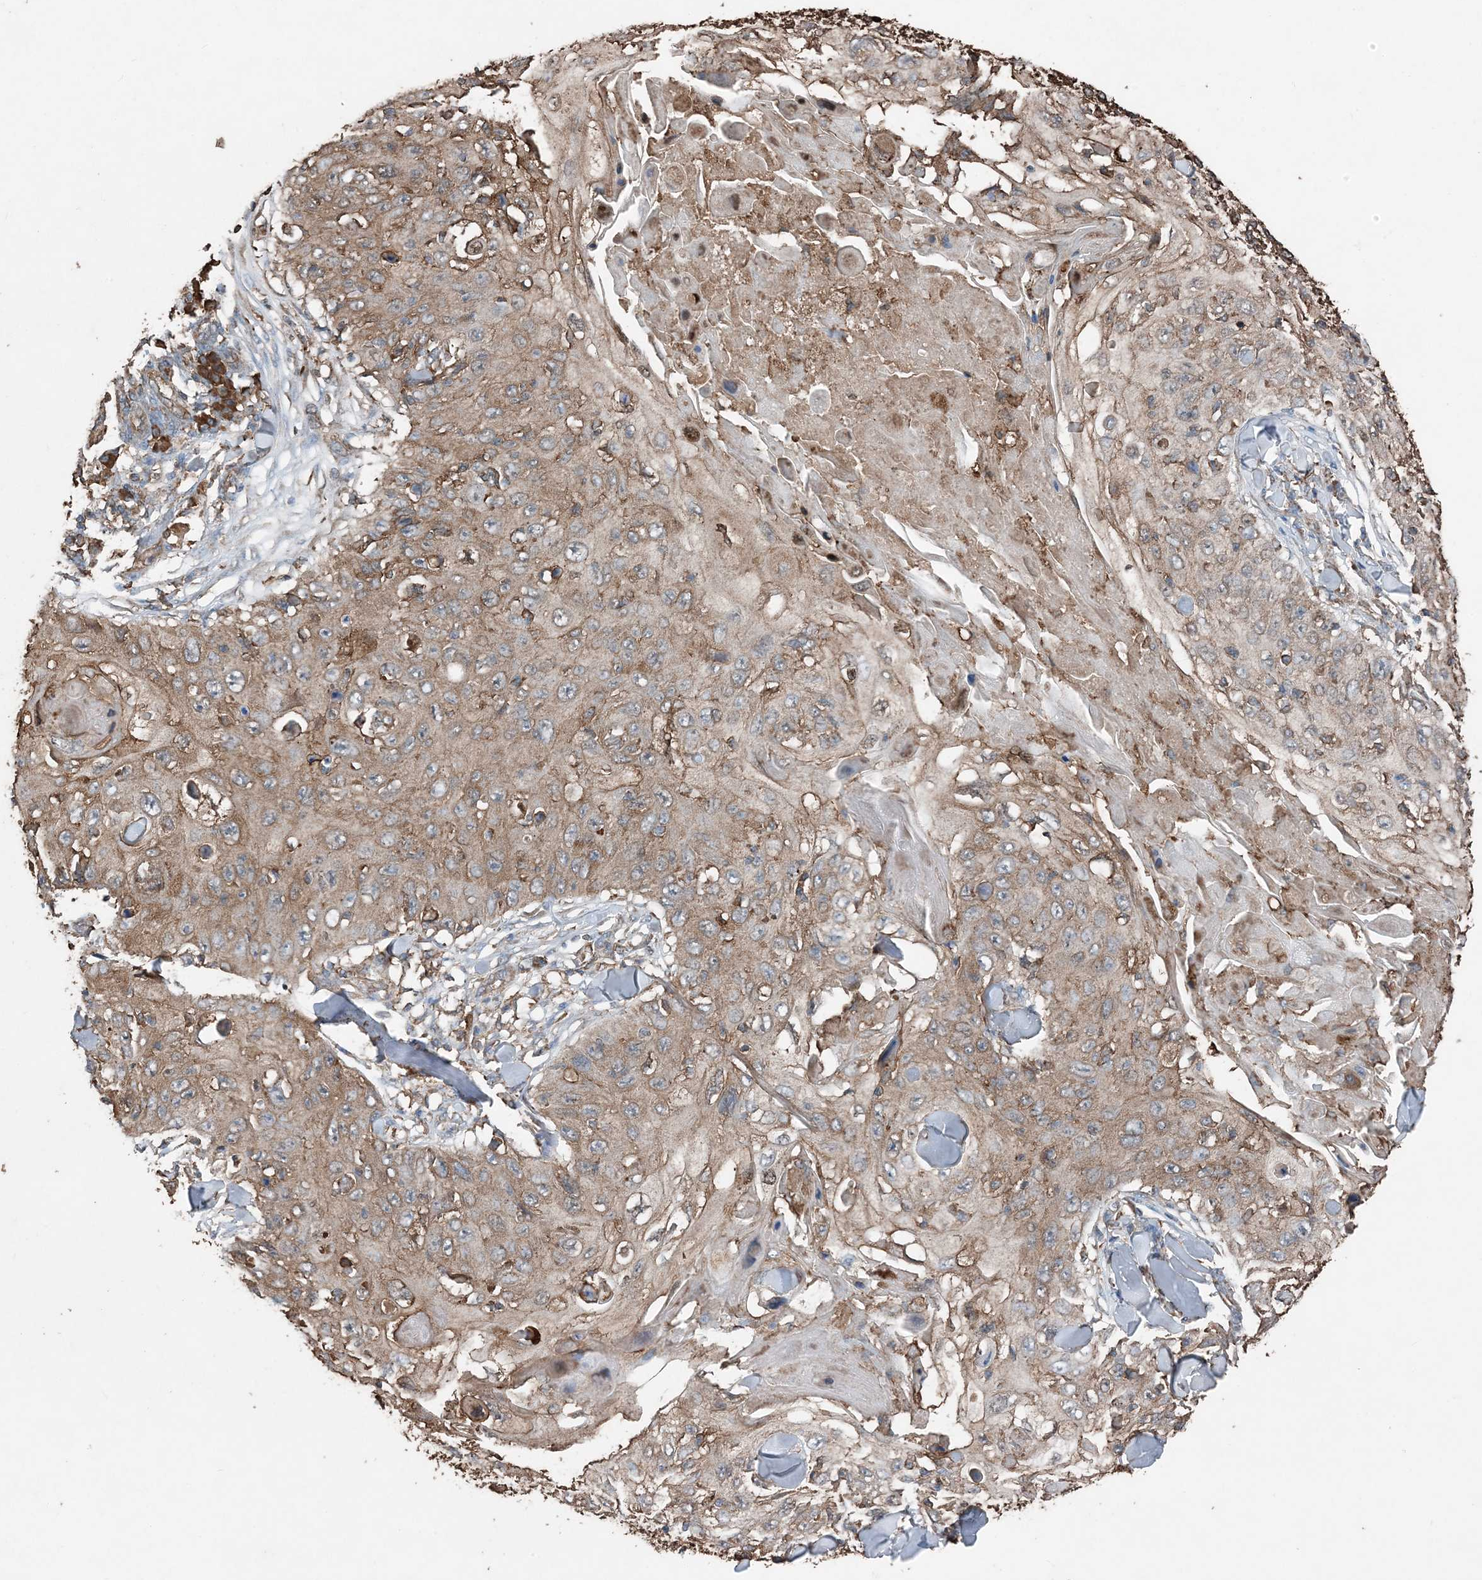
{"staining": {"intensity": "moderate", "quantity": "25%-75%", "location": "cytoplasmic/membranous"}, "tissue": "skin cancer", "cell_type": "Tumor cells", "image_type": "cancer", "snomed": [{"axis": "morphology", "description": "Squamous cell carcinoma, NOS"}, {"axis": "topography", "description": "Skin"}], "caption": "Tumor cells show moderate cytoplasmic/membranous expression in about 25%-75% of cells in skin cancer.", "gene": "PDIA6", "patient": {"sex": "male", "age": 86}}